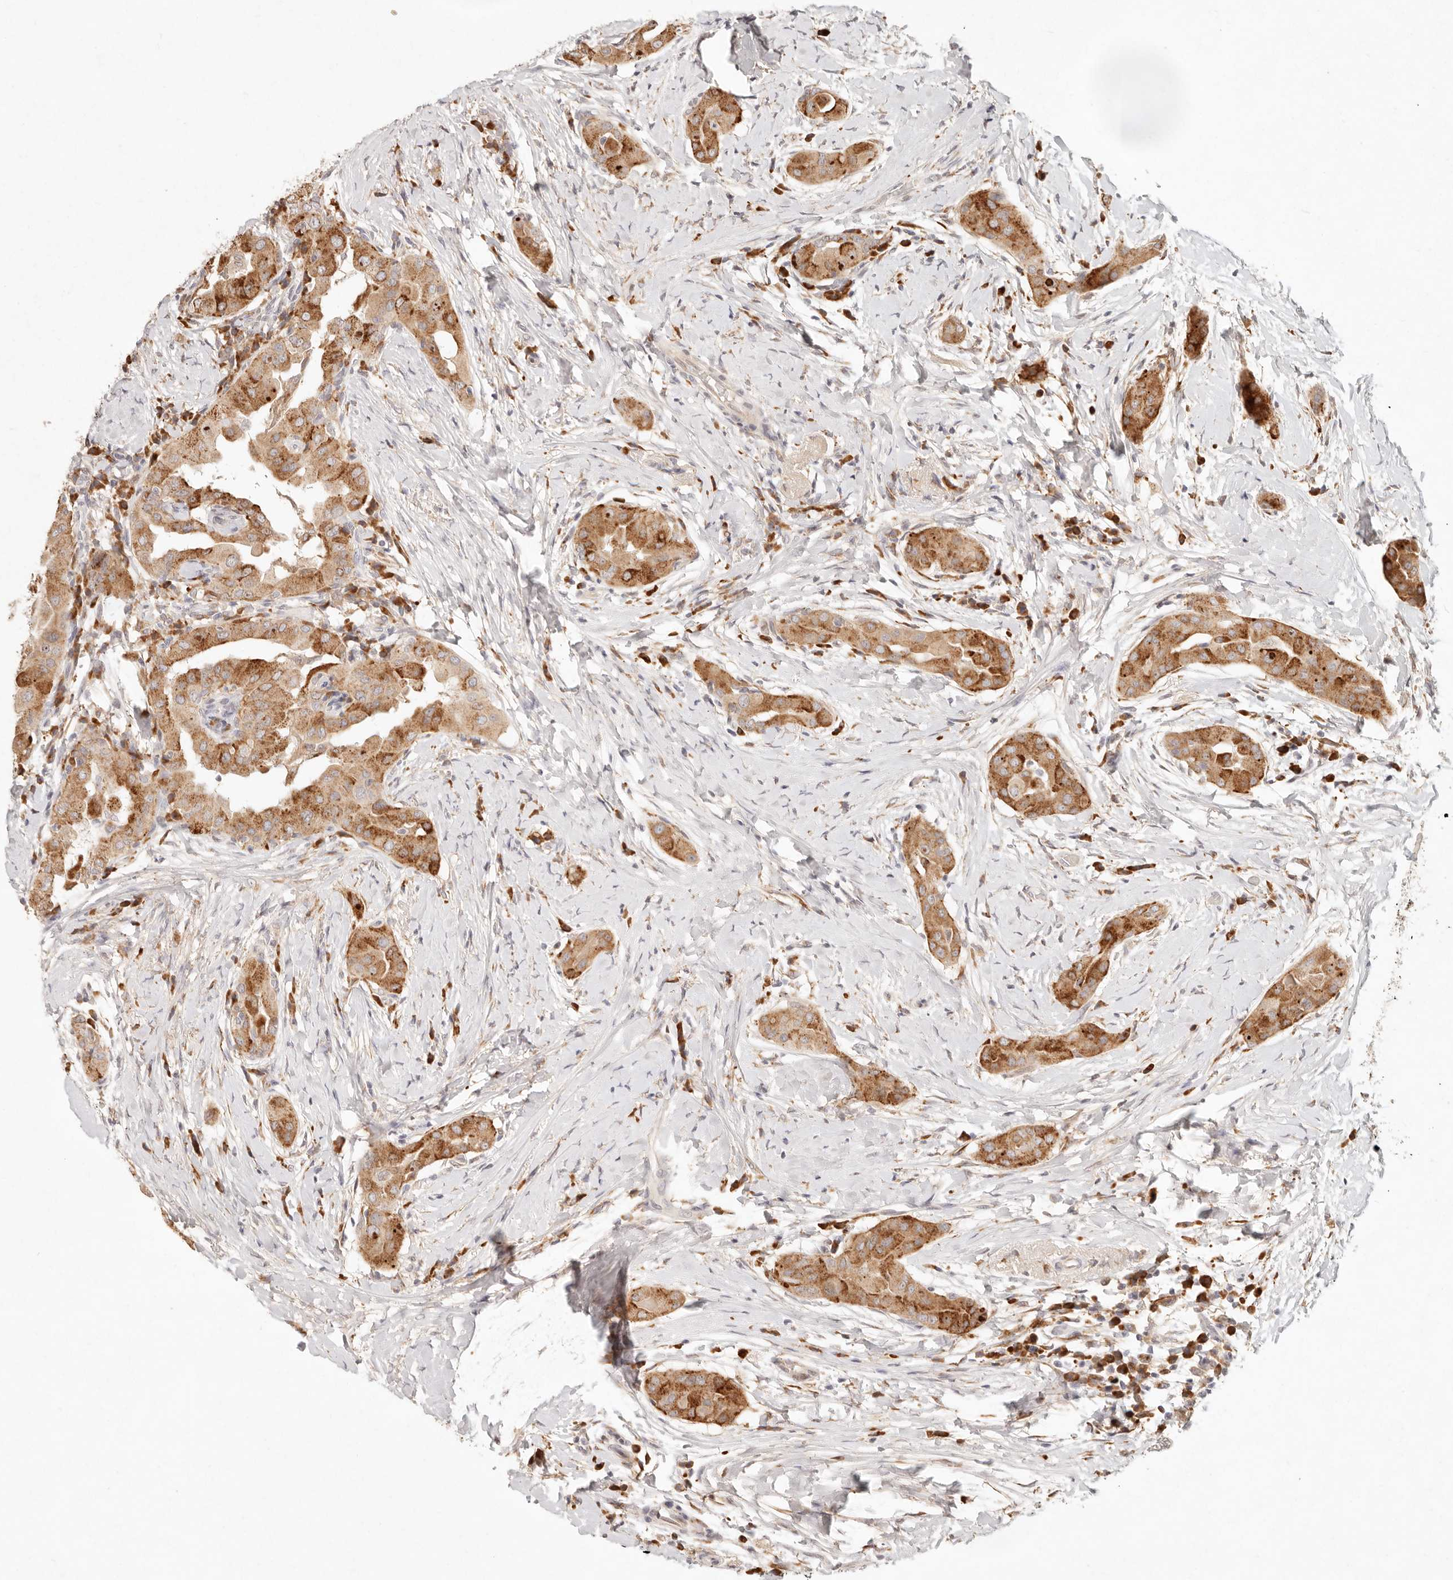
{"staining": {"intensity": "strong", "quantity": ">75%", "location": "cytoplasmic/membranous"}, "tissue": "thyroid cancer", "cell_type": "Tumor cells", "image_type": "cancer", "snomed": [{"axis": "morphology", "description": "Papillary adenocarcinoma, NOS"}, {"axis": "topography", "description": "Thyroid gland"}], "caption": "A high amount of strong cytoplasmic/membranous positivity is present in about >75% of tumor cells in papillary adenocarcinoma (thyroid) tissue. The staining was performed using DAB (3,3'-diaminobenzidine), with brown indicating positive protein expression. Nuclei are stained blue with hematoxylin.", "gene": "C1orf127", "patient": {"sex": "male", "age": 33}}